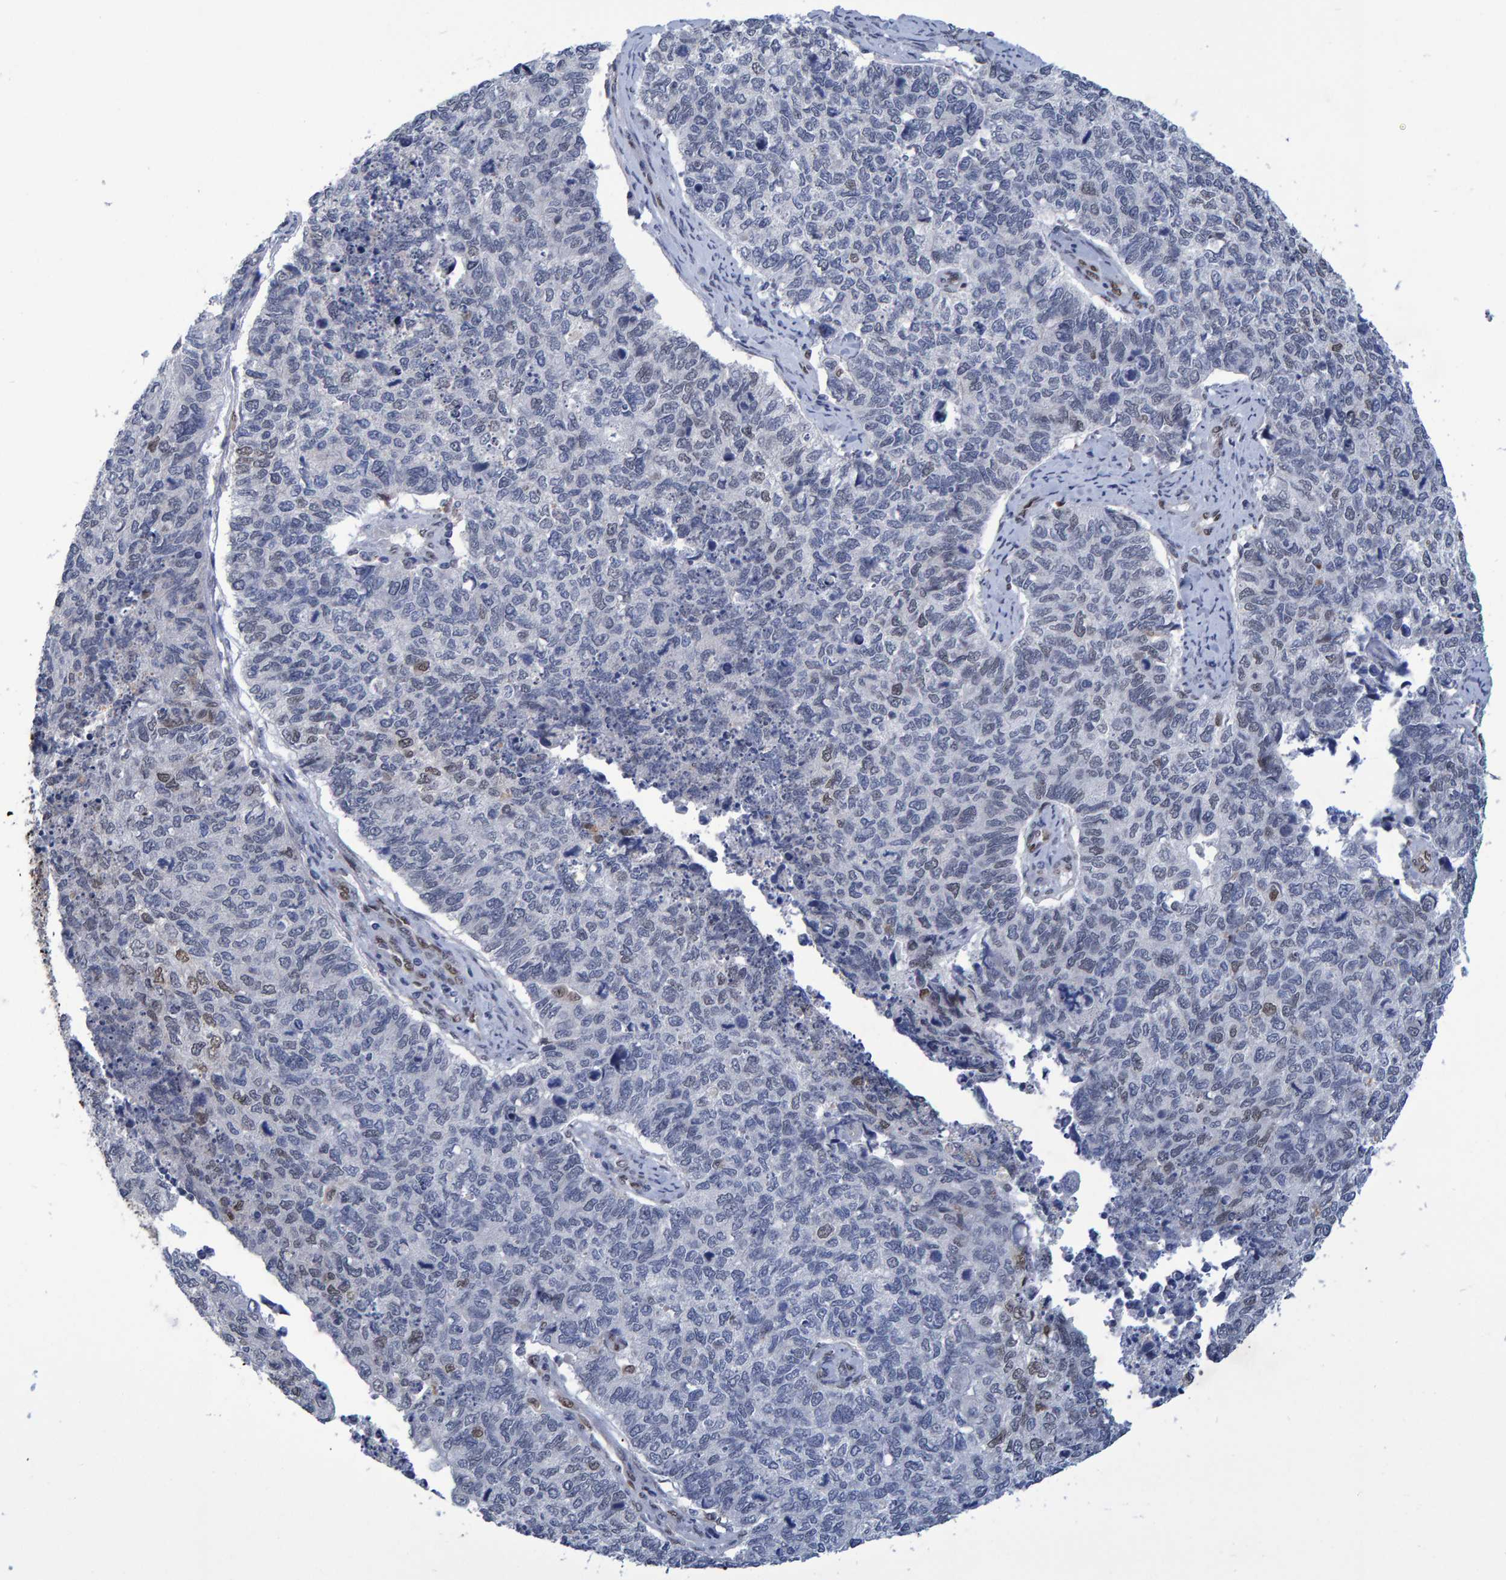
{"staining": {"intensity": "negative", "quantity": "none", "location": "none"}, "tissue": "cervical cancer", "cell_type": "Tumor cells", "image_type": "cancer", "snomed": [{"axis": "morphology", "description": "Squamous cell carcinoma, NOS"}, {"axis": "topography", "description": "Cervix"}], "caption": "Immunohistochemistry micrograph of cervical cancer stained for a protein (brown), which displays no staining in tumor cells.", "gene": "QKI", "patient": {"sex": "female", "age": 63}}